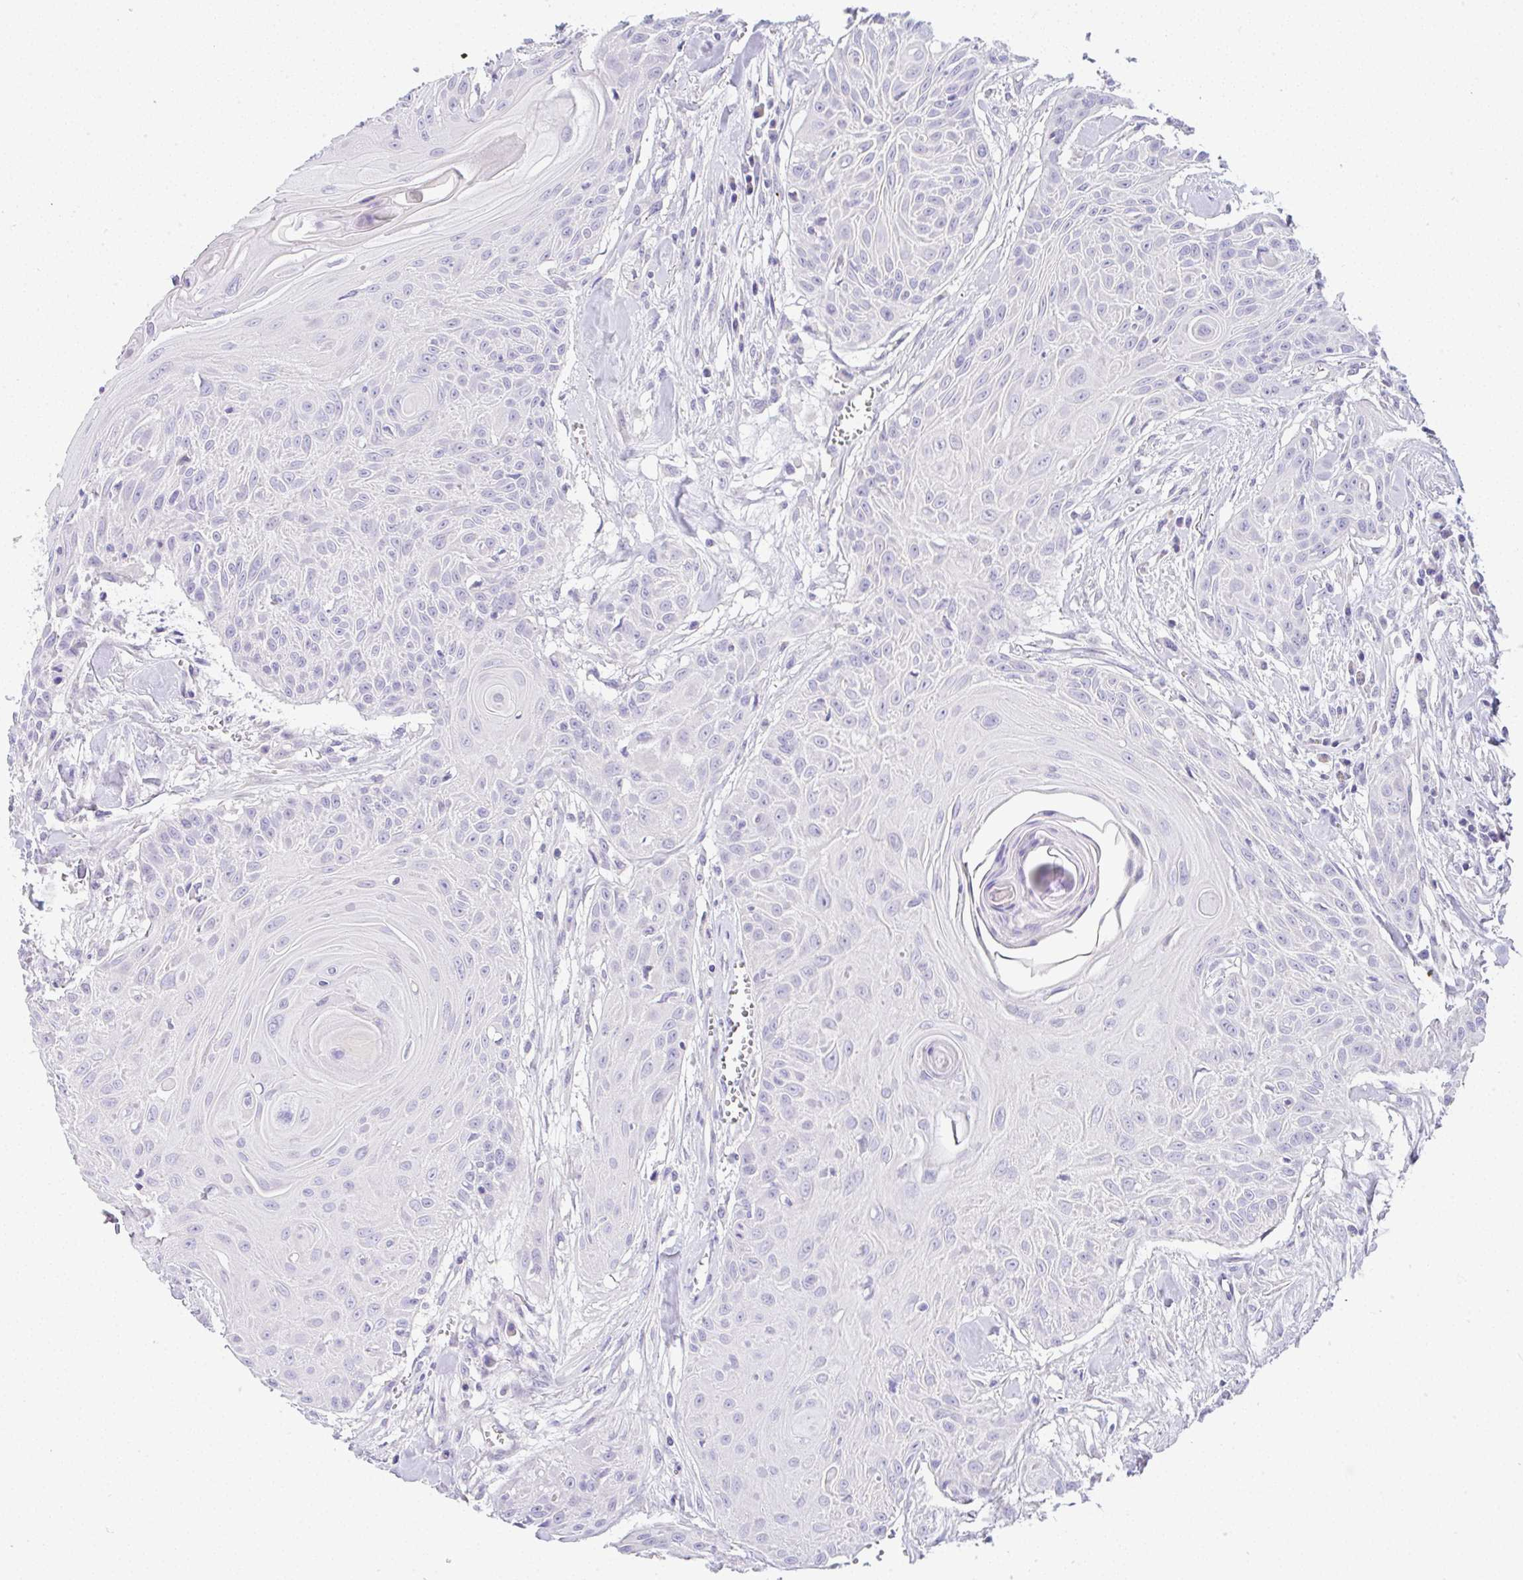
{"staining": {"intensity": "negative", "quantity": "none", "location": "none"}, "tissue": "head and neck cancer", "cell_type": "Tumor cells", "image_type": "cancer", "snomed": [{"axis": "morphology", "description": "Squamous cell carcinoma, NOS"}, {"axis": "topography", "description": "Lymph node"}, {"axis": "topography", "description": "Salivary gland"}, {"axis": "topography", "description": "Head-Neck"}], "caption": "Immunohistochemistry micrograph of neoplastic tissue: human head and neck squamous cell carcinoma stained with DAB exhibits no significant protein expression in tumor cells.", "gene": "SERPINE3", "patient": {"sex": "female", "age": 74}}